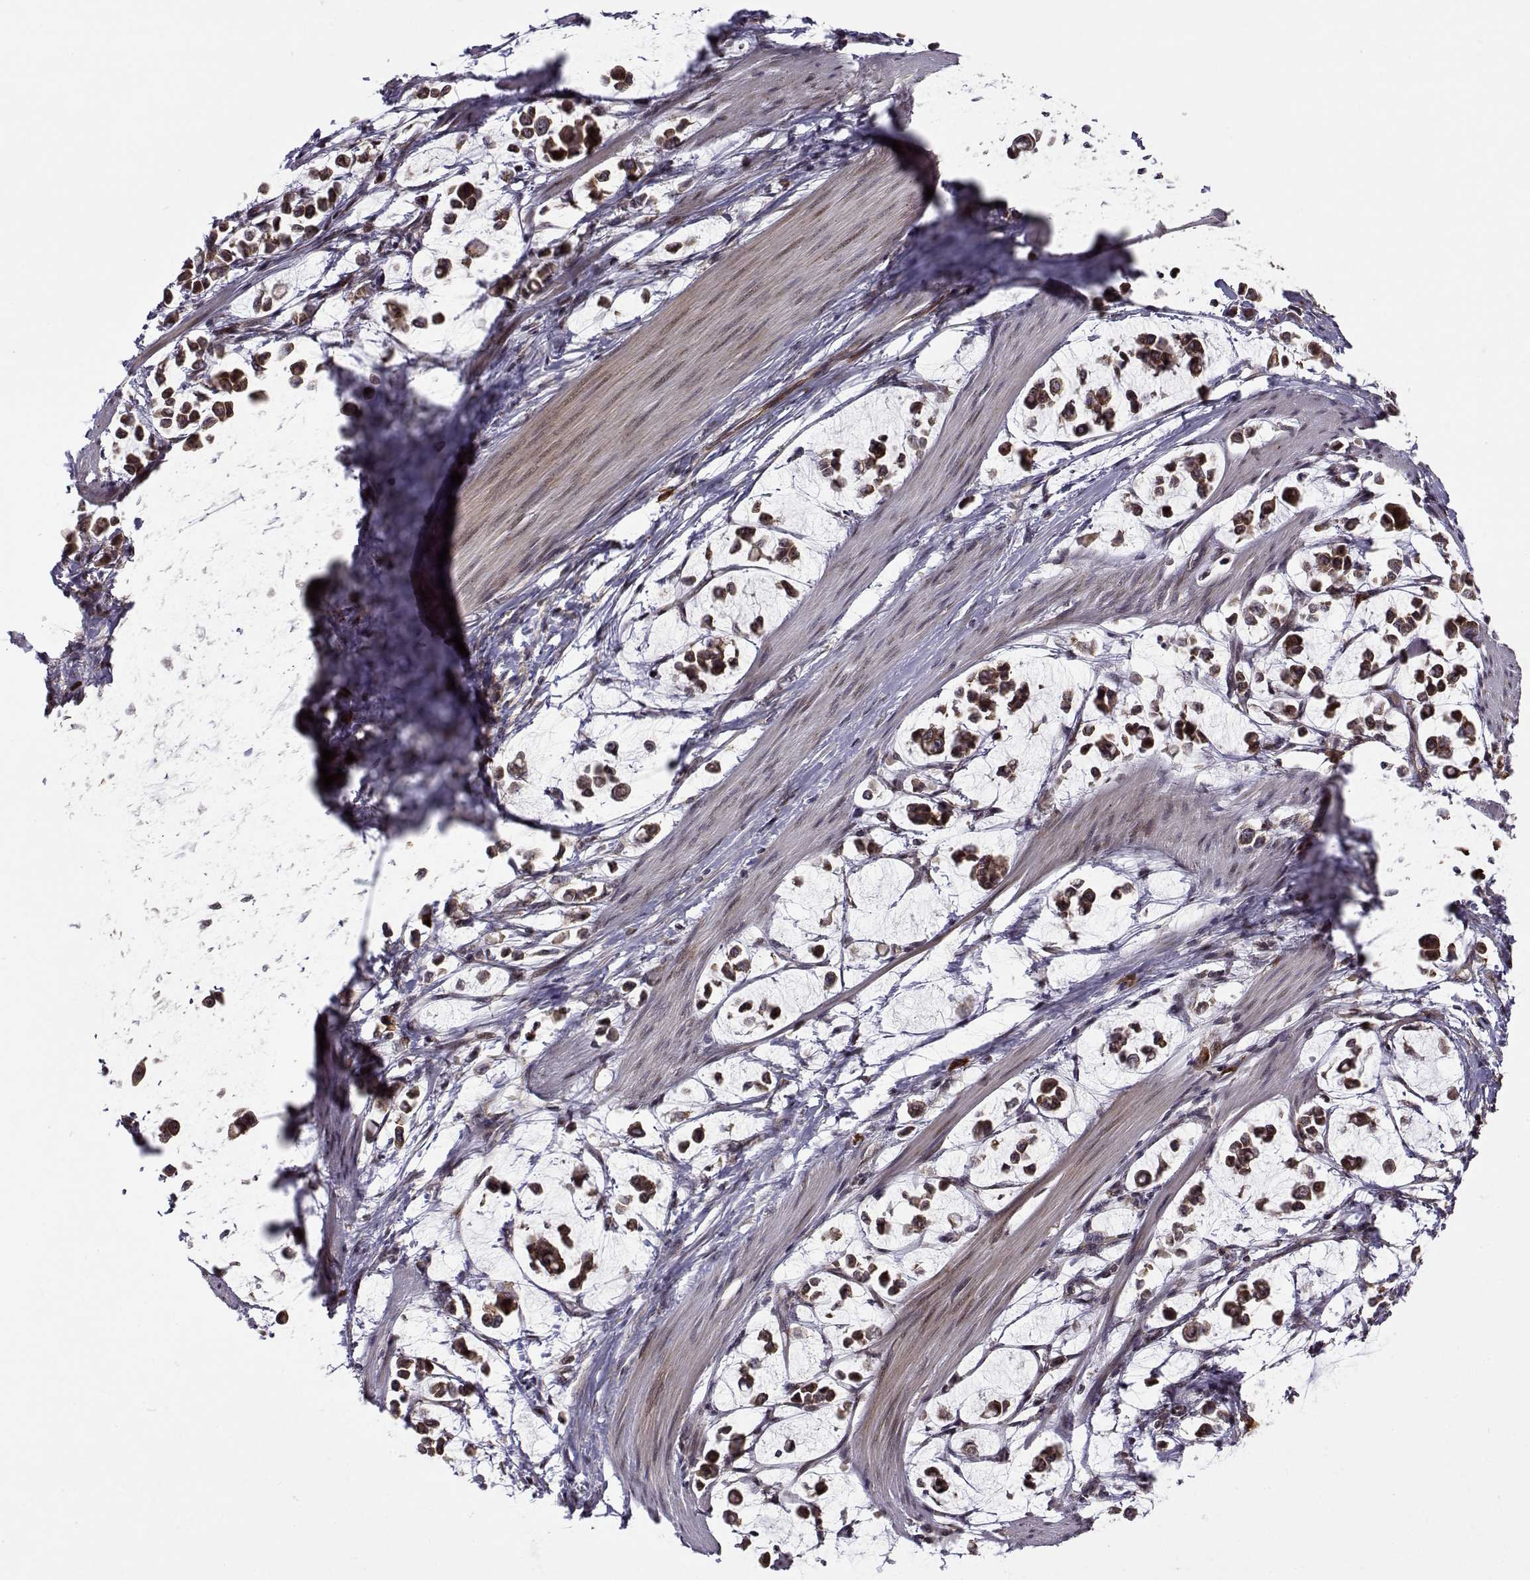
{"staining": {"intensity": "moderate", "quantity": ">75%", "location": "cytoplasmic/membranous"}, "tissue": "stomach cancer", "cell_type": "Tumor cells", "image_type": "cancer", "snomed": [{"axis": "morphology", "description": "Adenocarcinoma, NOS"}, {"axis": "topography", "description": "Stomach"}], "caption": "Stomach cancer stained with a brown dye demonstrates moderate cytoplasmic/membranous positive staining in approximately >75% of tumor cells.", "gene": "RPL31", "patient": {"sex": "male", "age": 82}}